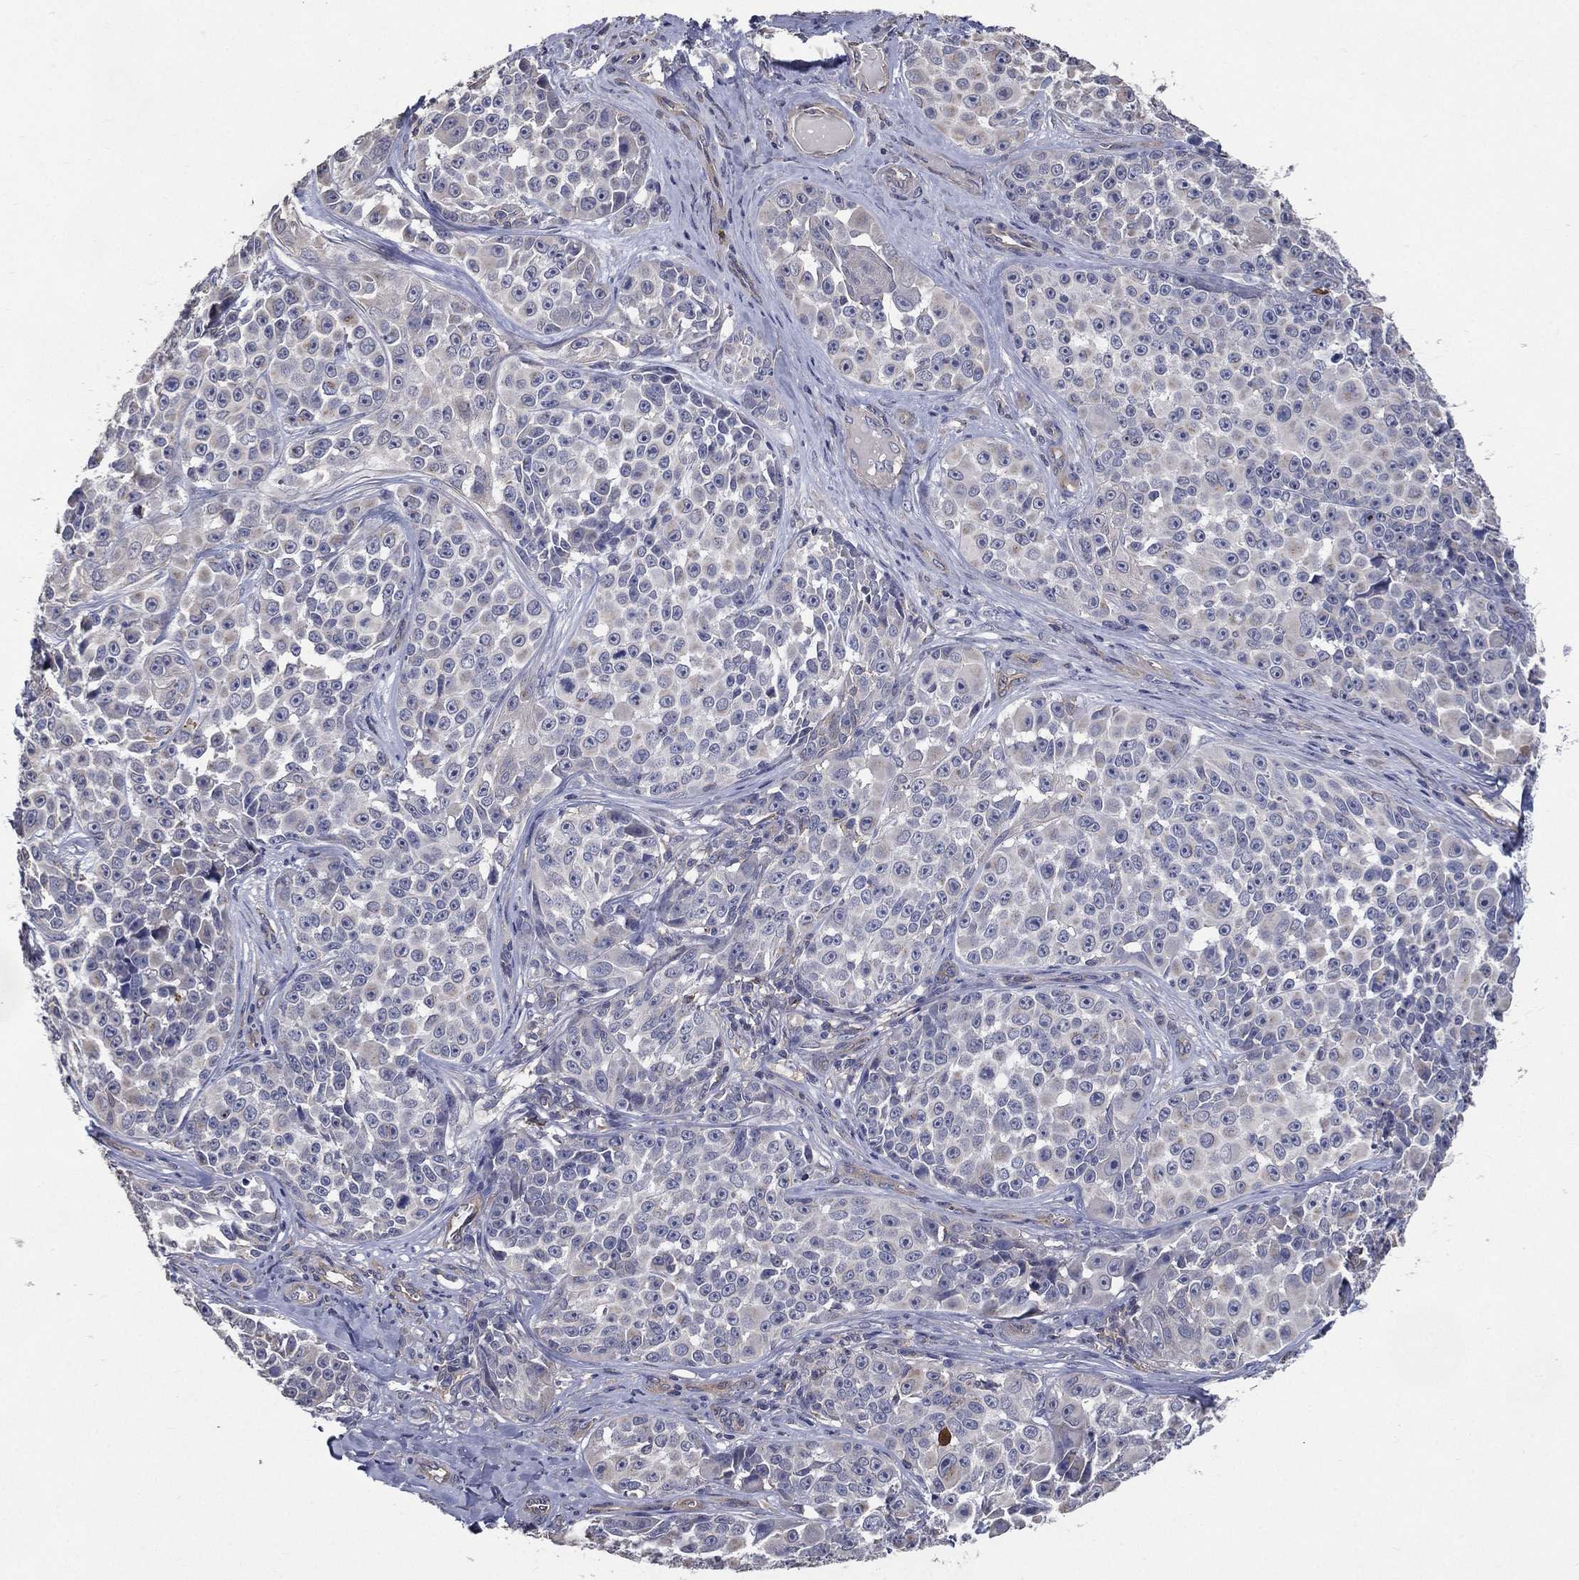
{"staining": {"intensity": "negative", "quantity": "none", "location": "none"}, "tissue": "melanoma", "cell_type": "Tumor cells", "image_type": "cancer", "snomed": [{"axis": "morphology", "description": "Malignant melanoma, NOS"}, {"axis": "topography", "description": "Skin"}], "caption": "Immunohistochemistry photomicrograph of neoplastic tissue: malignant melanoma stained with DAB displays no significant protein positivity in tumor cells.", "gene": "SERPINB2", "patient": {"sex": "female", "age": 88}}